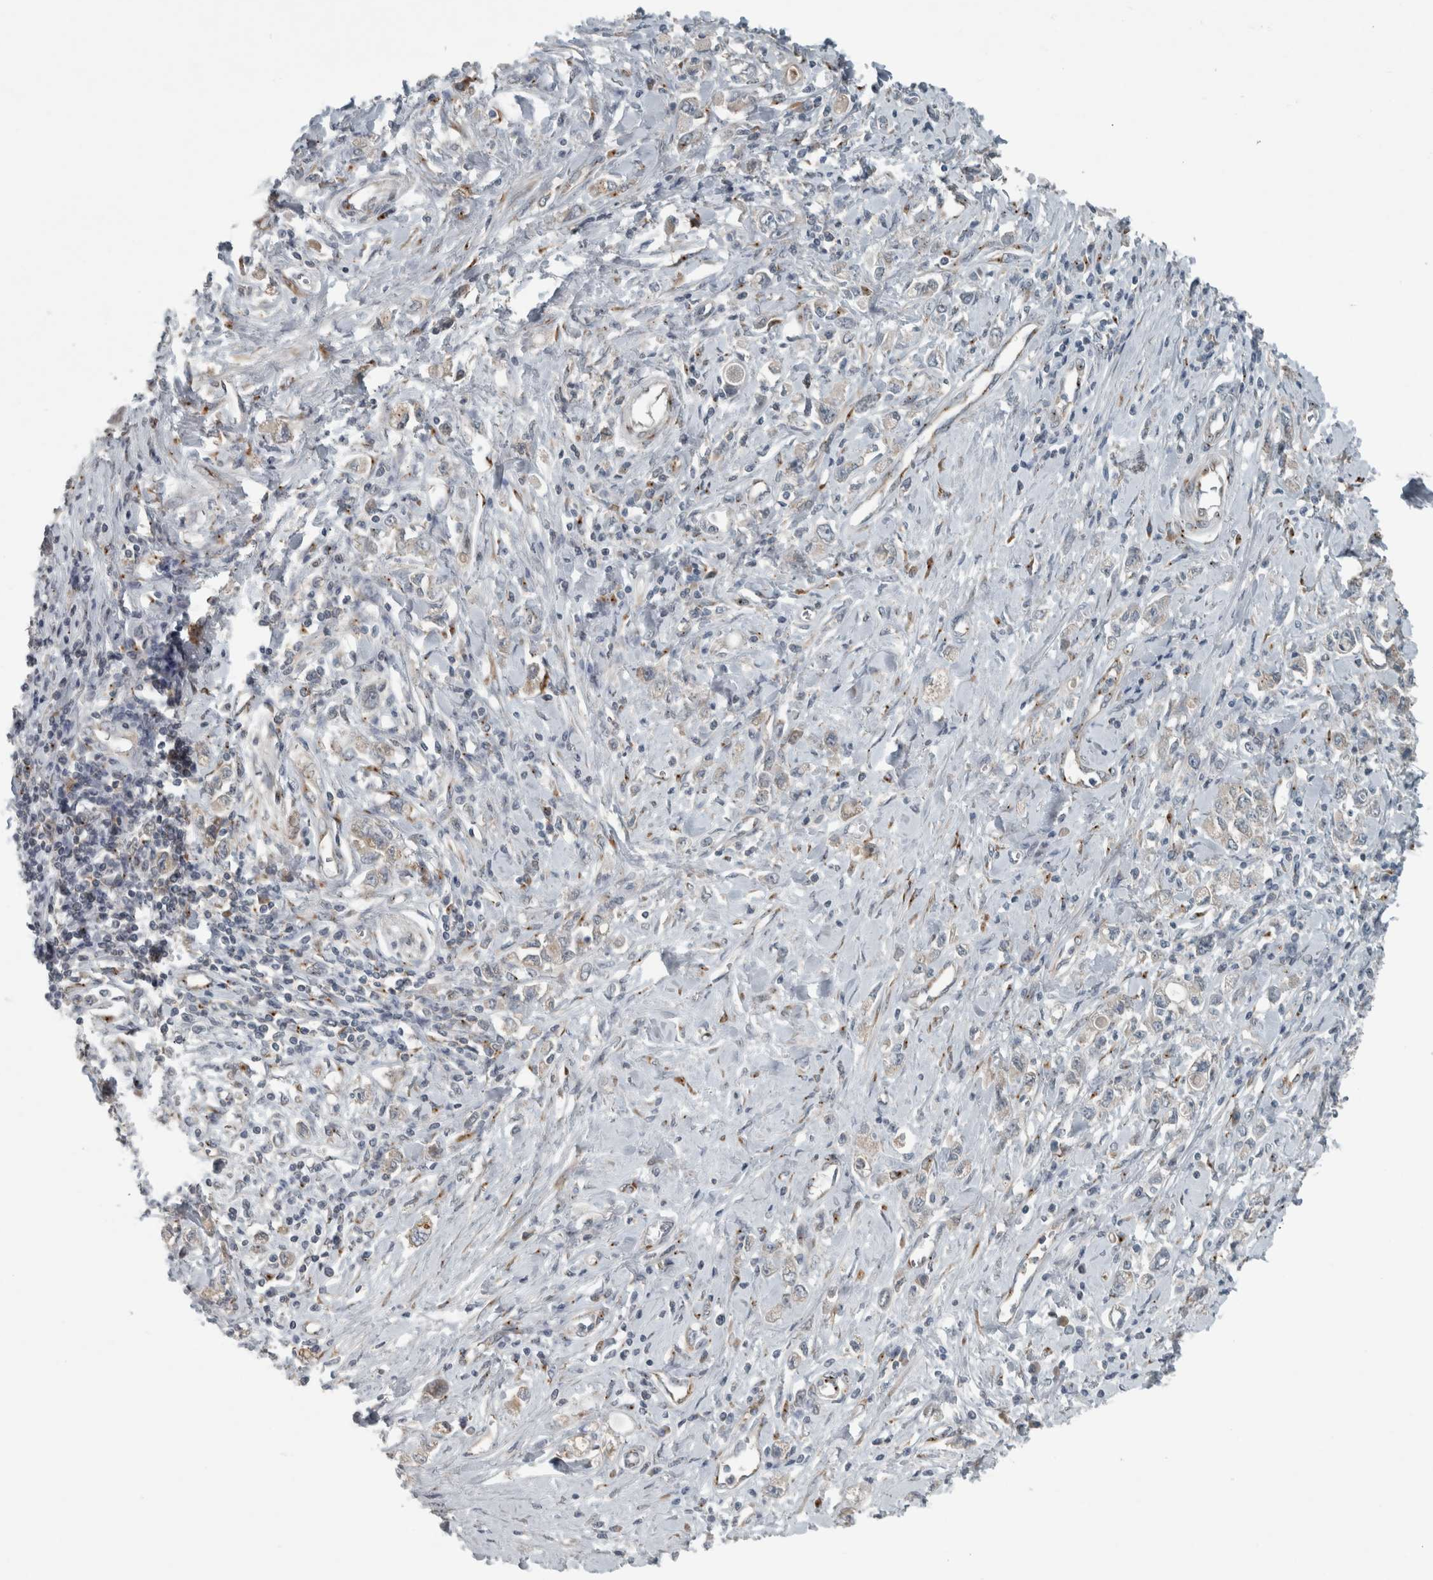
{"staining": {"intensity": "weak", "quantity": "<25%", "location": "cytoplasmic/membranous"}, "tissue": "stomach cancer", "cell_type": "Tumor cells", "image_type": "cancer", "snomed": [{"axis": "morphology", "description": "Adenocarcinoma, NOS"}, {"axis": "topography", "description": "Stomach"}], "caption": "An IHC histopathology image of stomach cancer is shown. There is no staining in tumor cells of stomach cancer.", "gene": "KIF1C", "patient": {"sex": "female", "age": 76}}